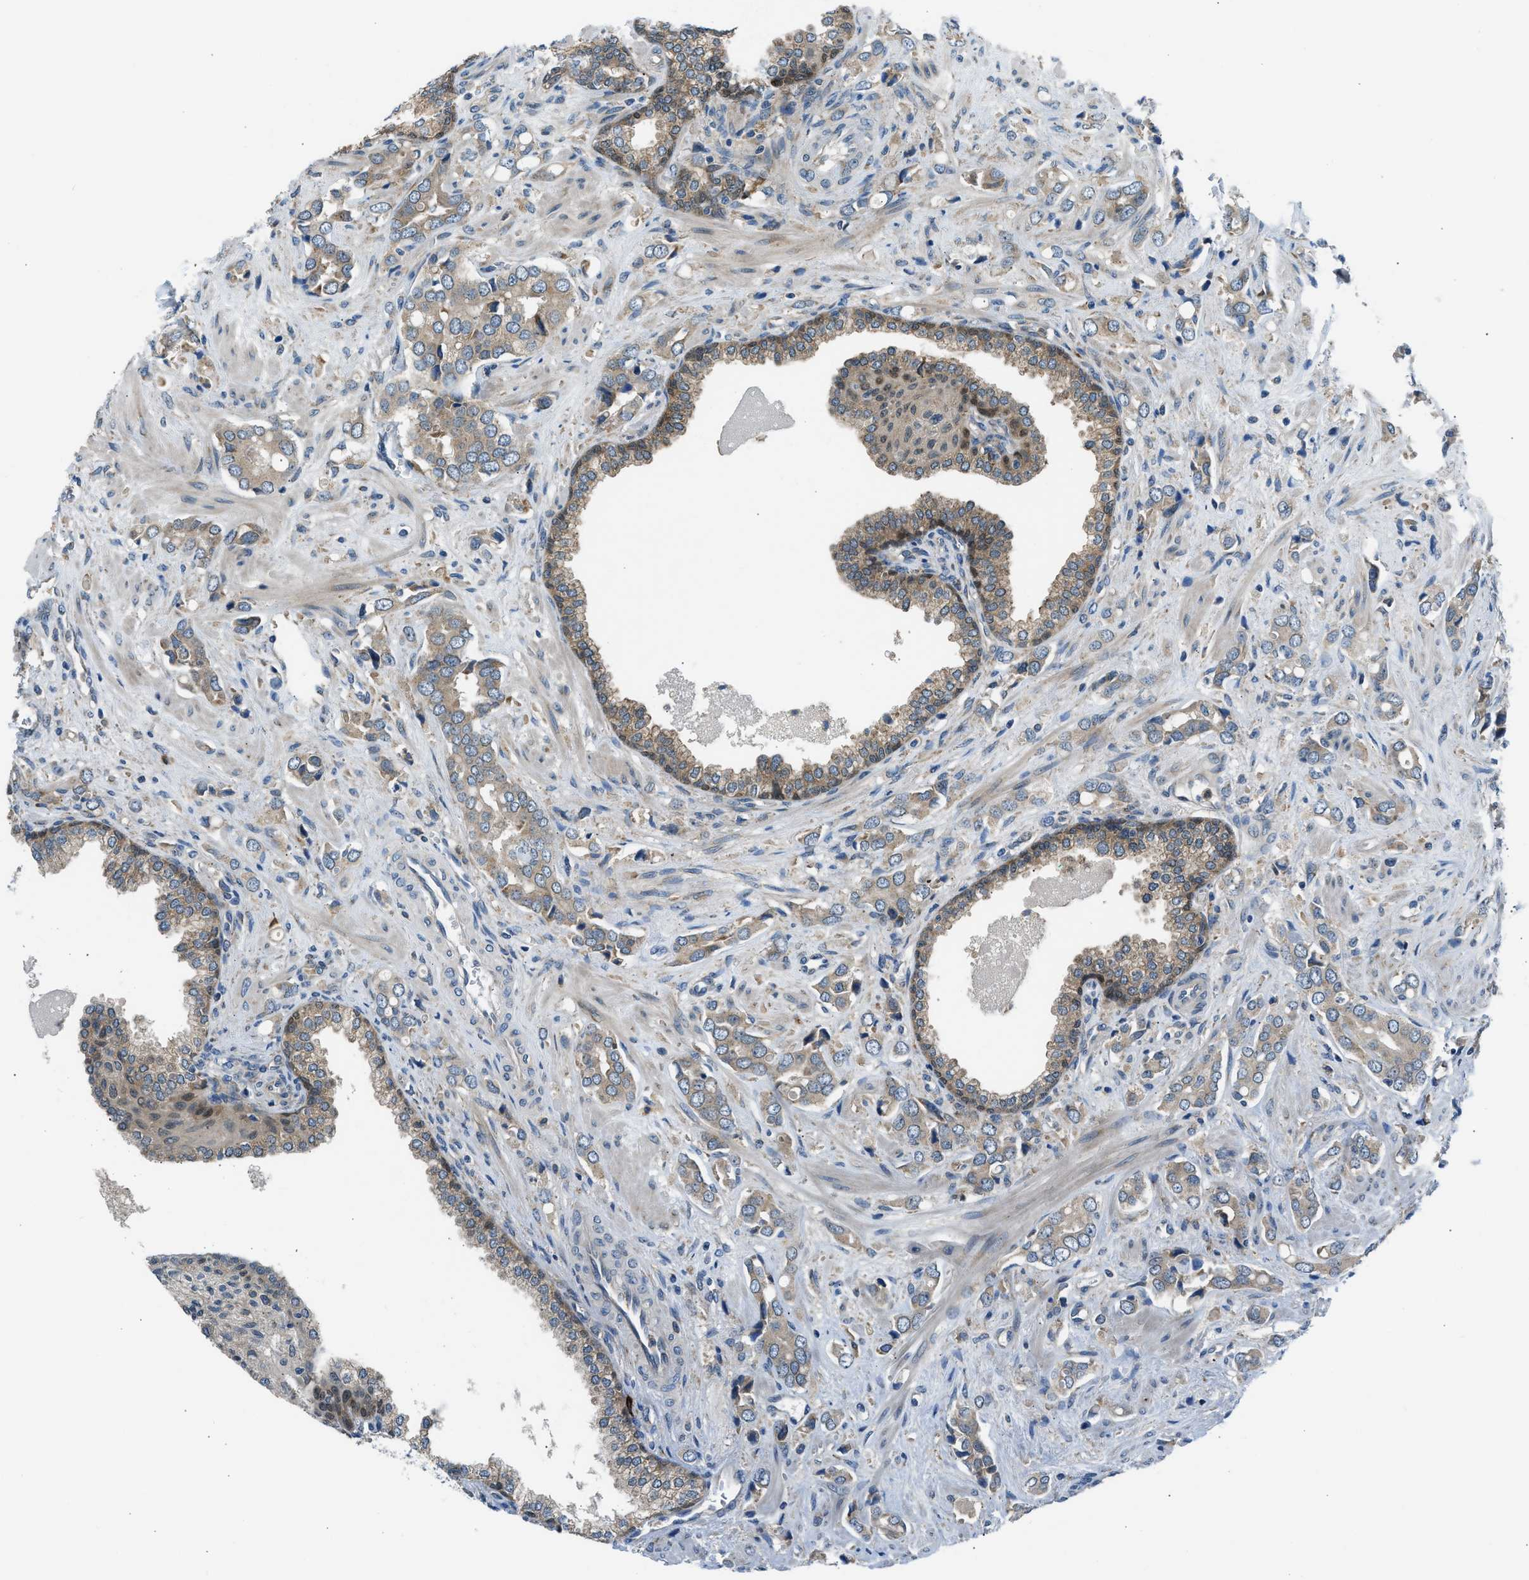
{"staining": {"intensity": "weak", "quantity": ">75%", "location": "cytoplasmic/membranous"}, "tissue": "prostate cancer", "cell_type": "Tumor cells", "image_type": "cancer", "snomed": [{"axis": "morphology", "description": "Adenocarcinoma, High grade"}, {"axis": "topography", "description": "Prostate"}], "caption": "Brown immunohistochemical staining in adenocarcinoma (high-grade) (prostate) shows weak cytoplasmic/membranous staining in about >75% of tumor cells.", "gene": "EDARADD", "patient": {"sex": "male", "age": 52}}